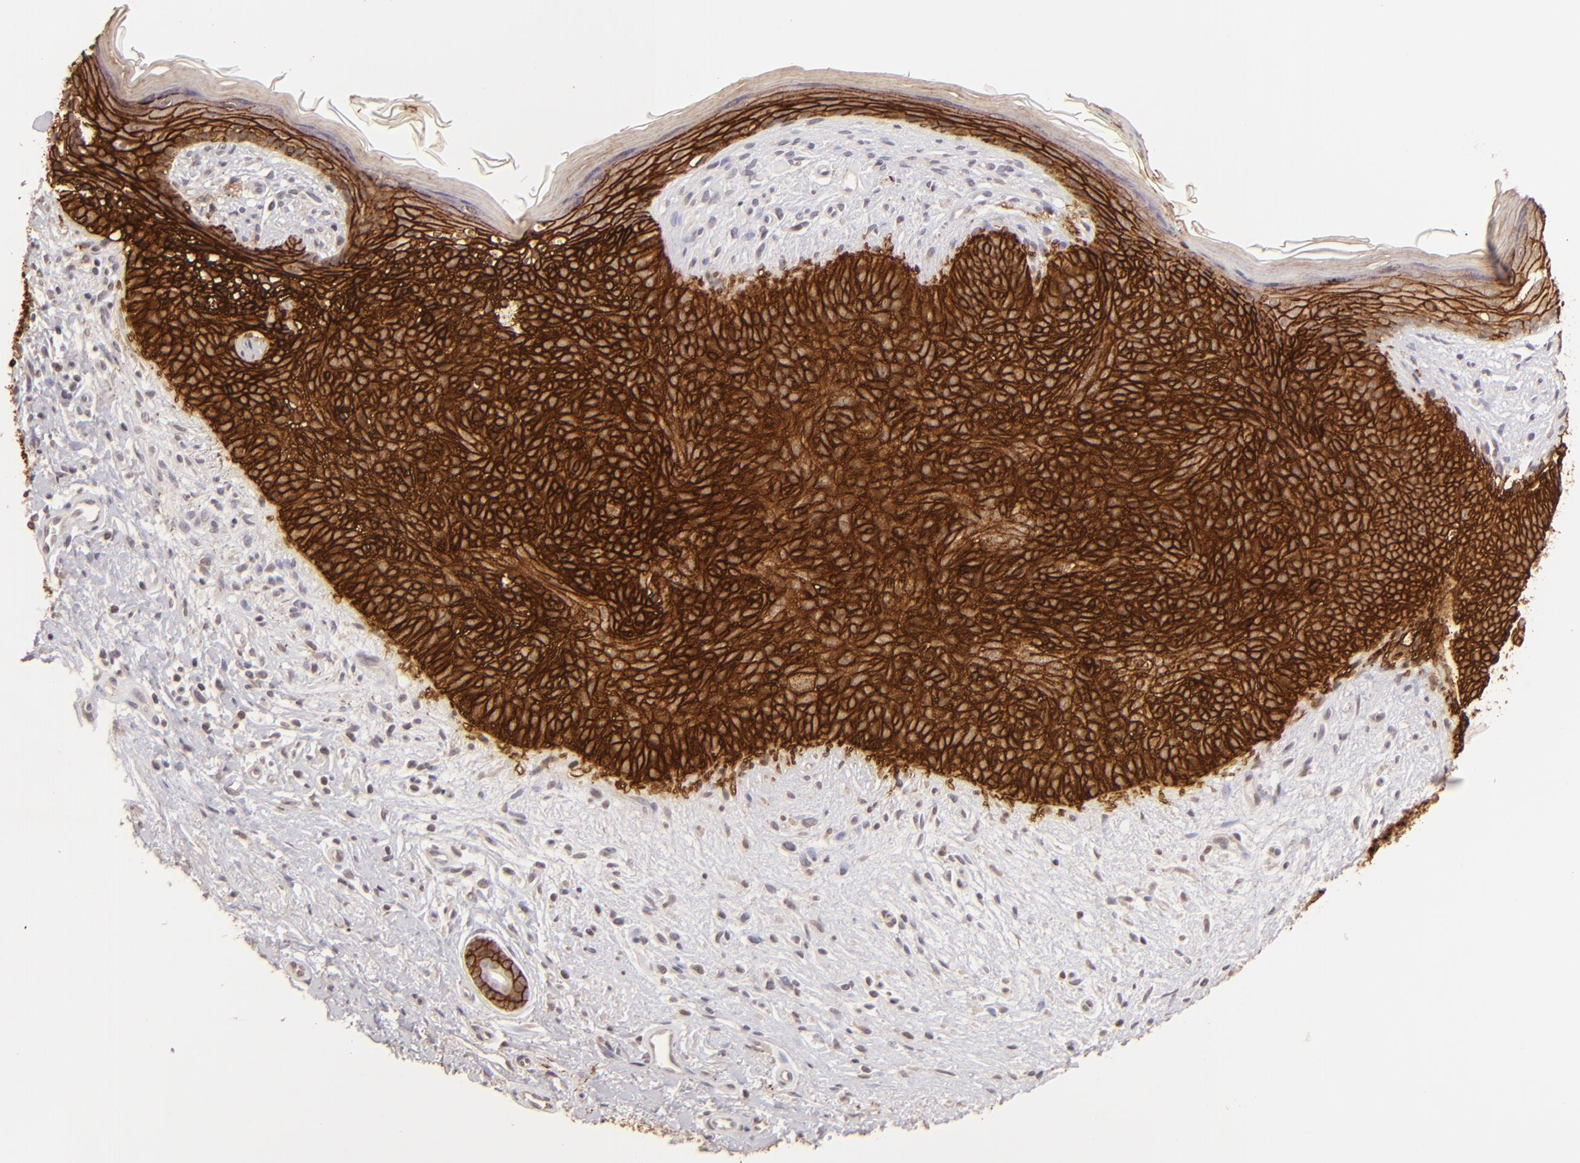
{"staining": {"intensity": "strong", "quantity": ">75%", "location": "cytoplasmic/membranous"}, "tissue": "skin cancer", "cell_type": "Tumor cells", "image_type": "cancer", "snomed": [{"axis": "morphology", "description": "Basal cell carcinoma"}, {"axis": "topography", "description": "Skin"}], "caption": "Immunohistochemistry (DAB (3,3'-diaminobenzidine)) staining of human basal cell carcinoma (skin) displays strong cytoplasmic/membranous protein positivity in approximately >75% of tumor cells. Immunohistochemistry (ihc) stains the protein in brown and the nuclei are stained blue.", "gene": "CLDN1", "patient": {"sex": "female", "age": 78}}